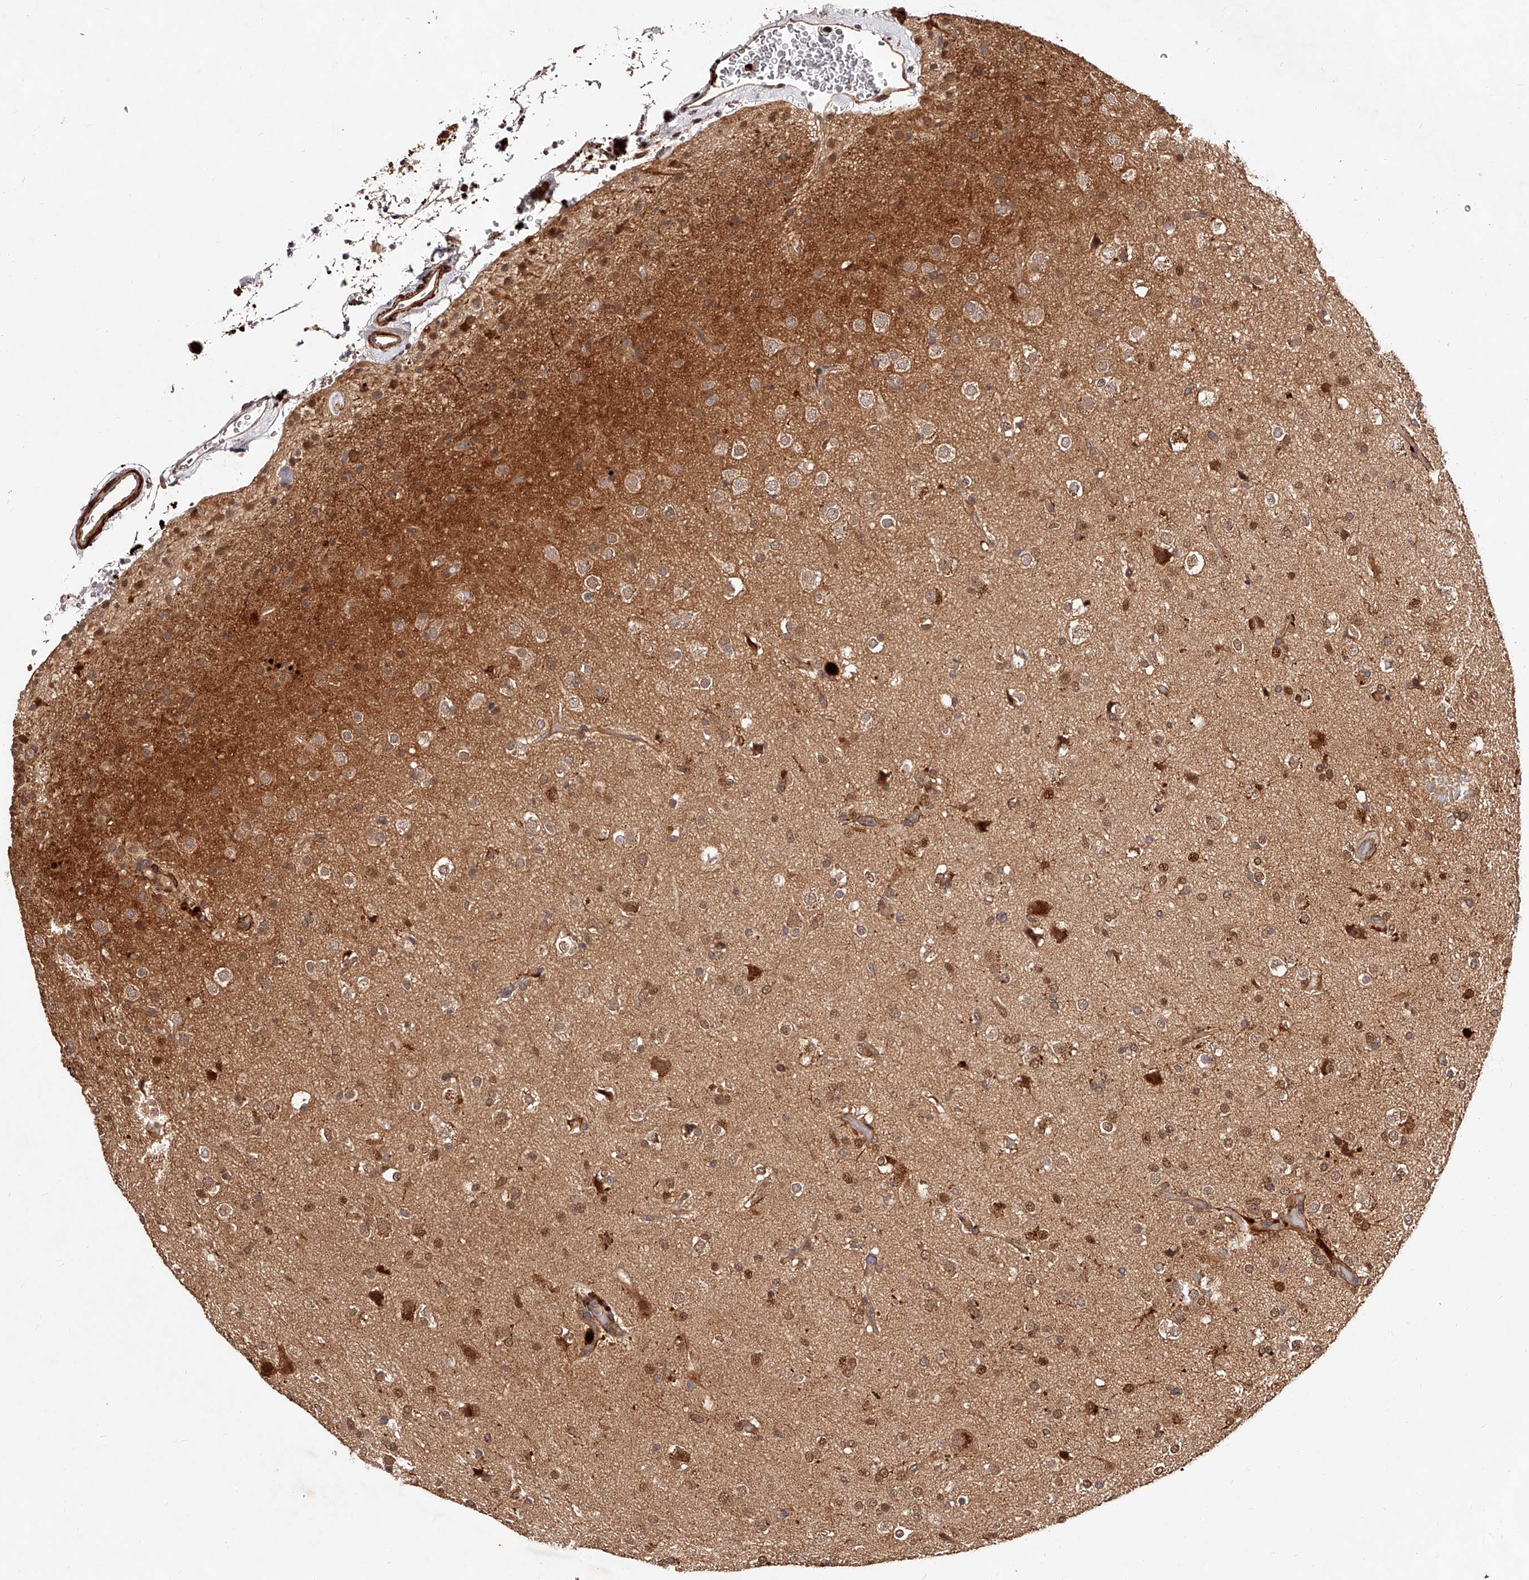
{"staining": {"intensity": "weak", "quantity": "25%-75%", "location": "cytoplasmic/membranous,nuclear"}, "tissue": "glioma", "cell_type": "Tumor cells", "image_type": "cancer", "snomed": [{"axis": "morphology", "description": "Glioma, malignant, Low grade"}, {"axis": "topography", "description": "Brain"}], "caption": "Weak cytoplasmic/membranous and nuclear staining for a protein is seen in about 25%-75% of tumor cells of glioma using IHC.", "gene": "CUL7", "patient": {"sex": "male", "age": 65}}